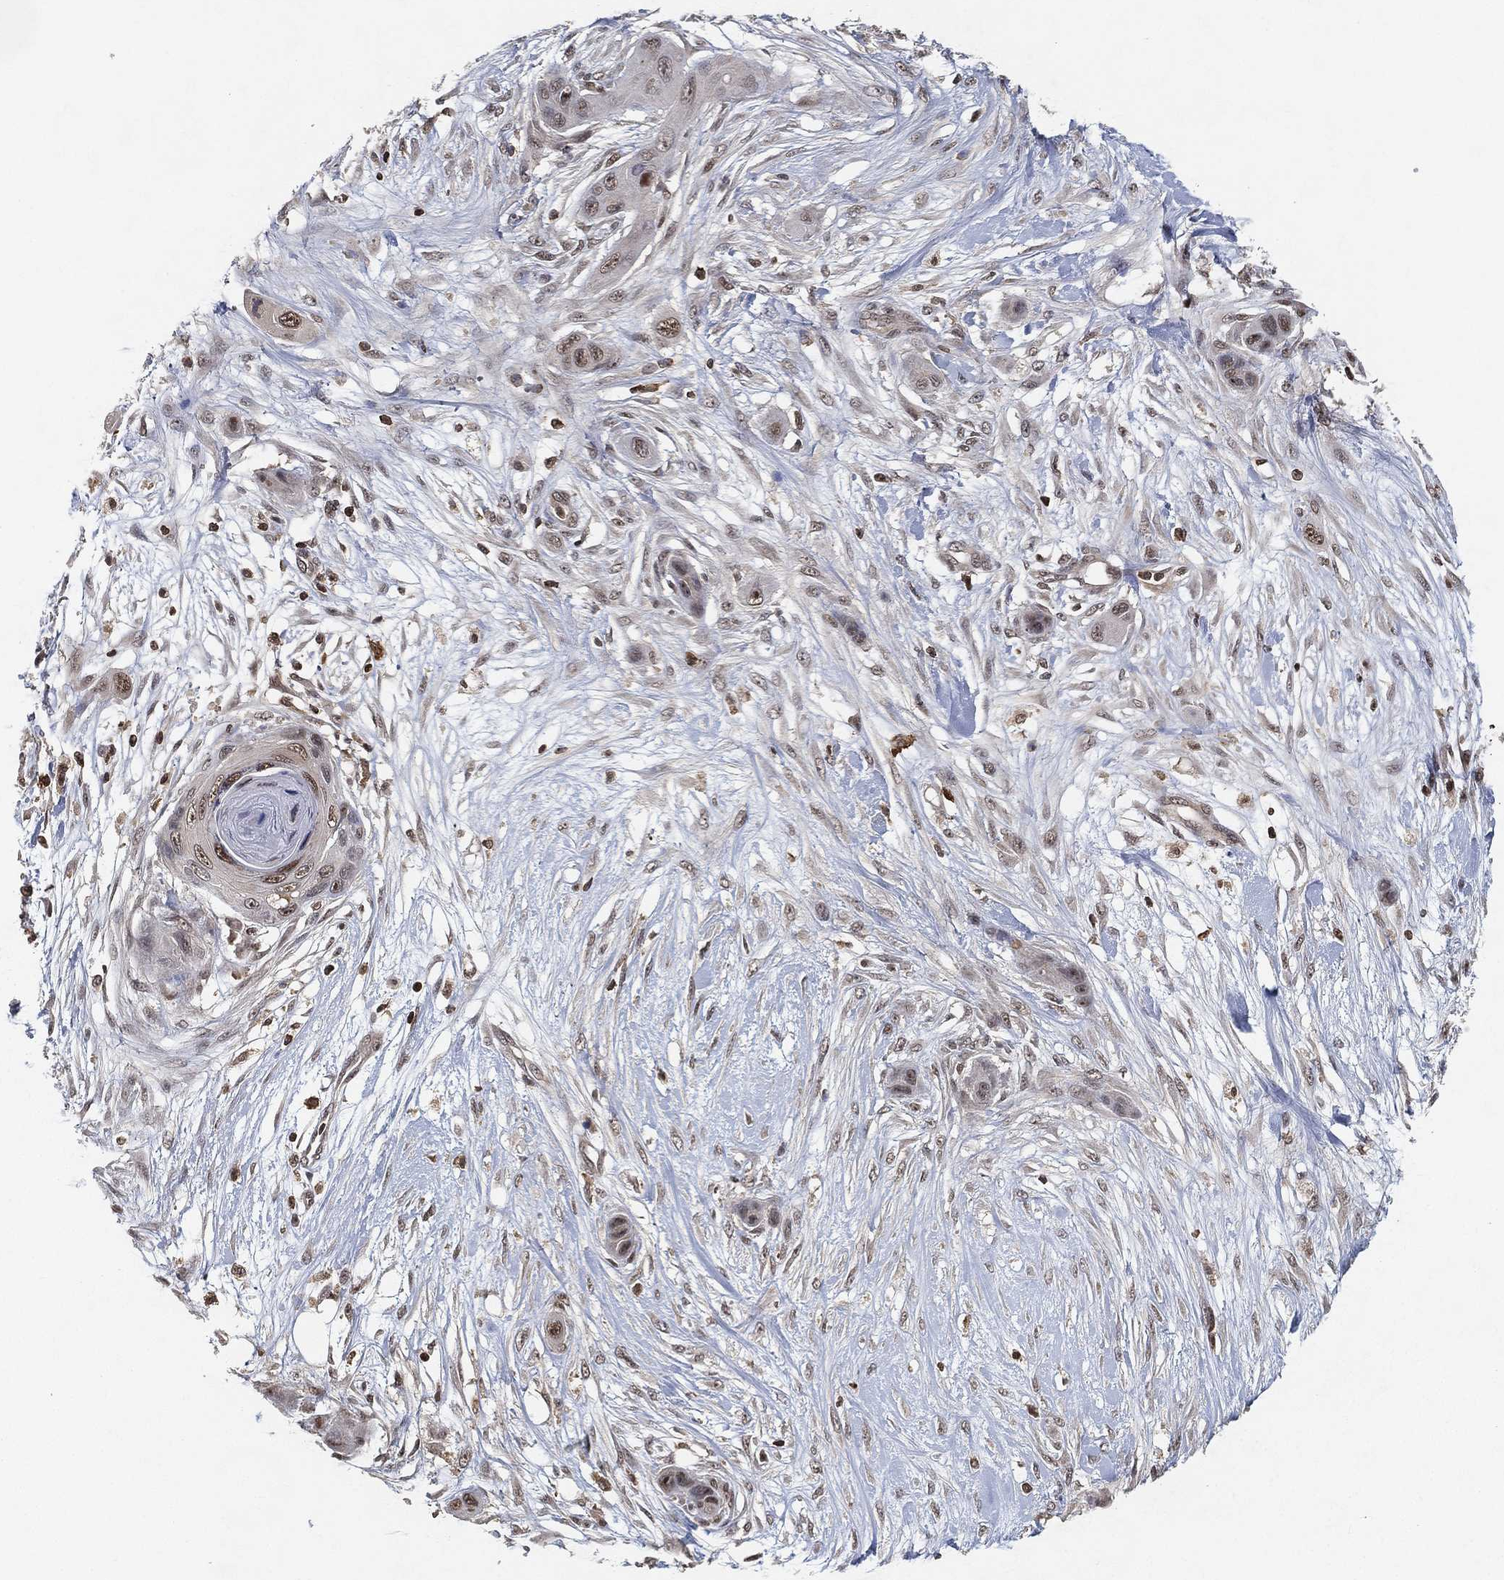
{"staining": {"intensity": "strong", "quantity": "<25%", "location": "nuclear"}, "tissue": "skin cancer", "cell_type": "Tumor cells", "image_type": "cancer", "snomed": [{"axis": "morphology", "description": "Squamous cell carcinoma, NOS"}, {"axis": "topography", "description": "Skin"}], "caption": "Strong nuclear protein expression is seen in about <25% of tumor cells in squamous cell carcinoma (skin).", "gene": "WDR26", "patient": {"sex": "male", "age": 79}}